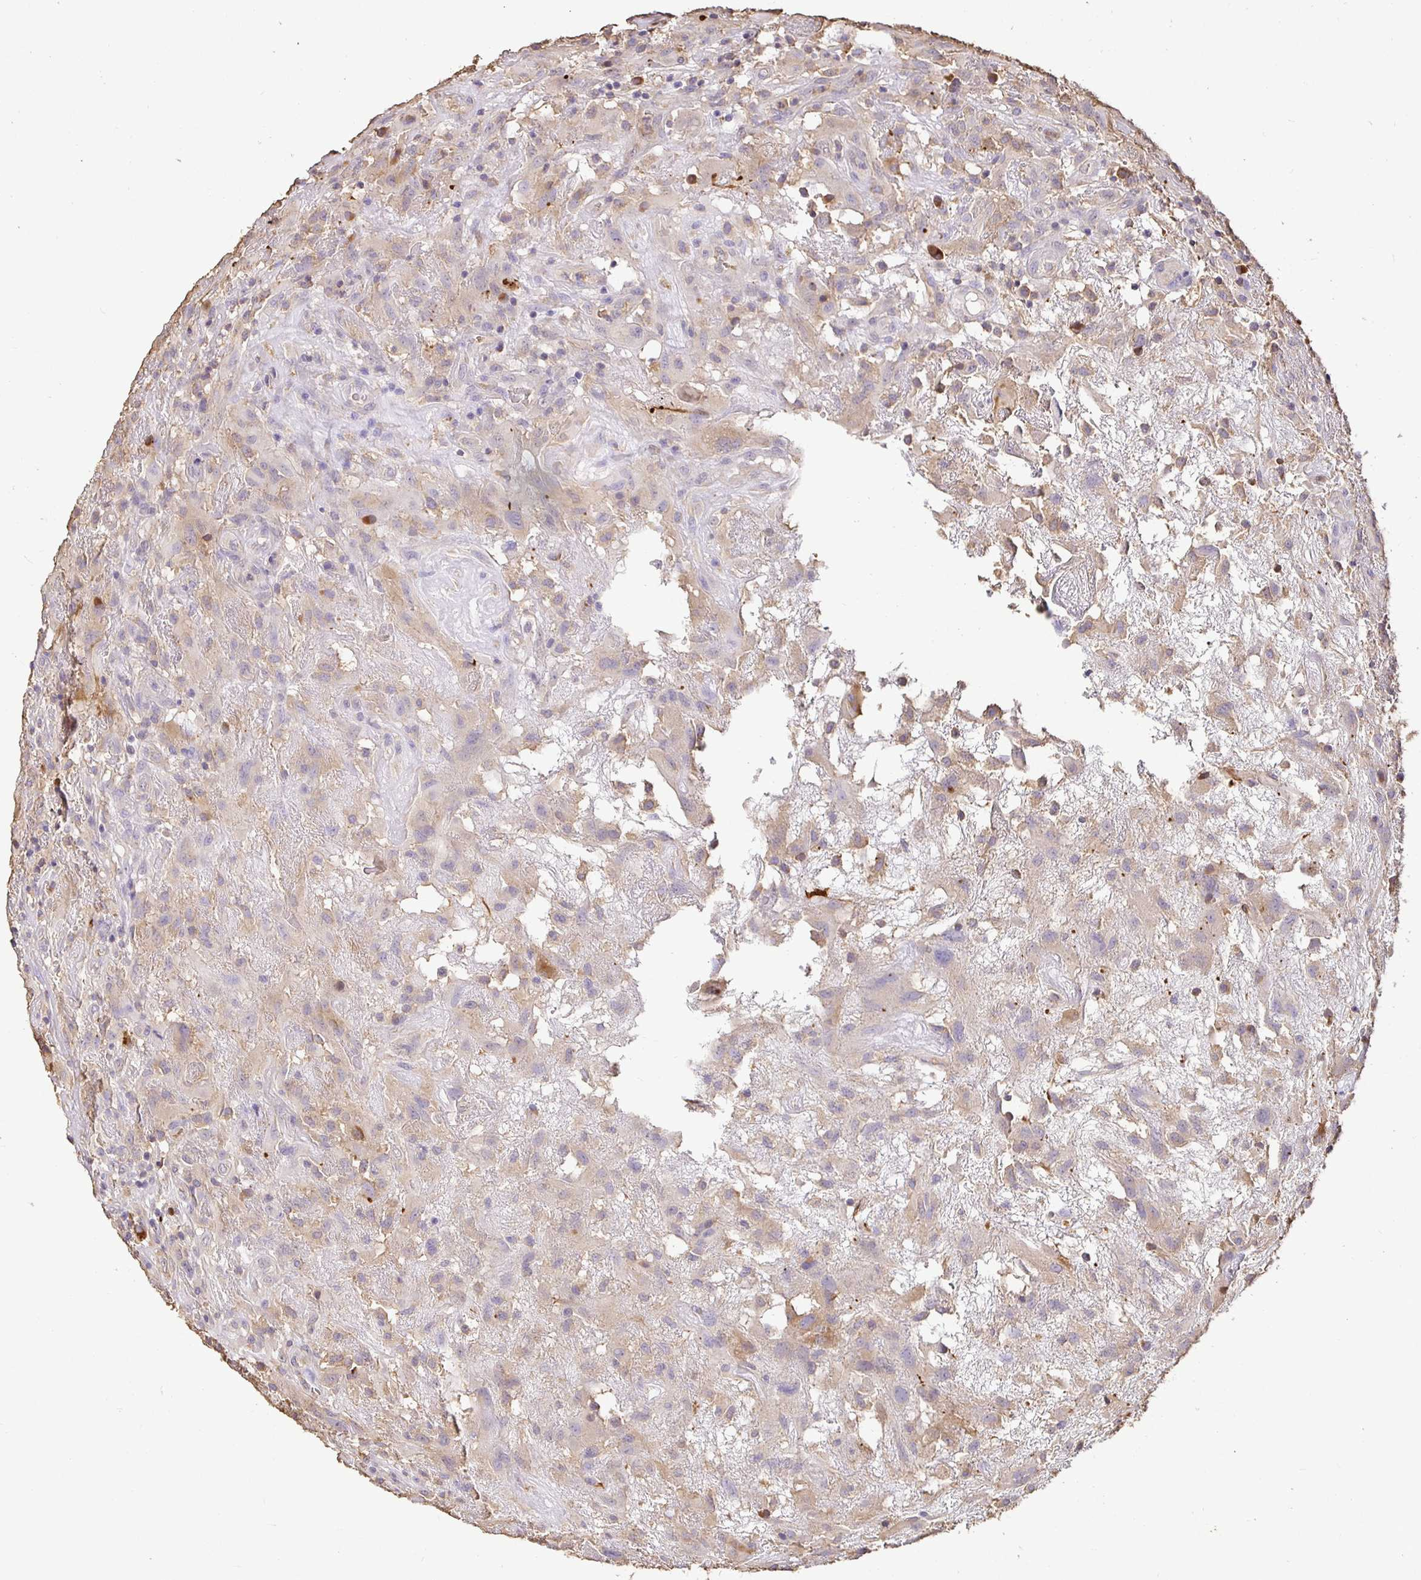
{"staining": {"intensity": "weak", "quantity": "<25%", "location": "cytoplasmic/membranous"}, "tissue": "glioma", "cell_type": "Tumor cells", "image_type": "cancer", "snomed": [{"axis": "morphology", "description": "Glioma, malignant, High grade"}, {"axis": "topography", "description": "Brain"}], "caption": "An immunohistochemistry histopathology image of malignant glioma (high-grade) is shown. There is no staining in tumor cells of malignant glioma (high-grade).", "gene": "MAPK8IP3", "patient": {"sex": "male", "age": 46}}